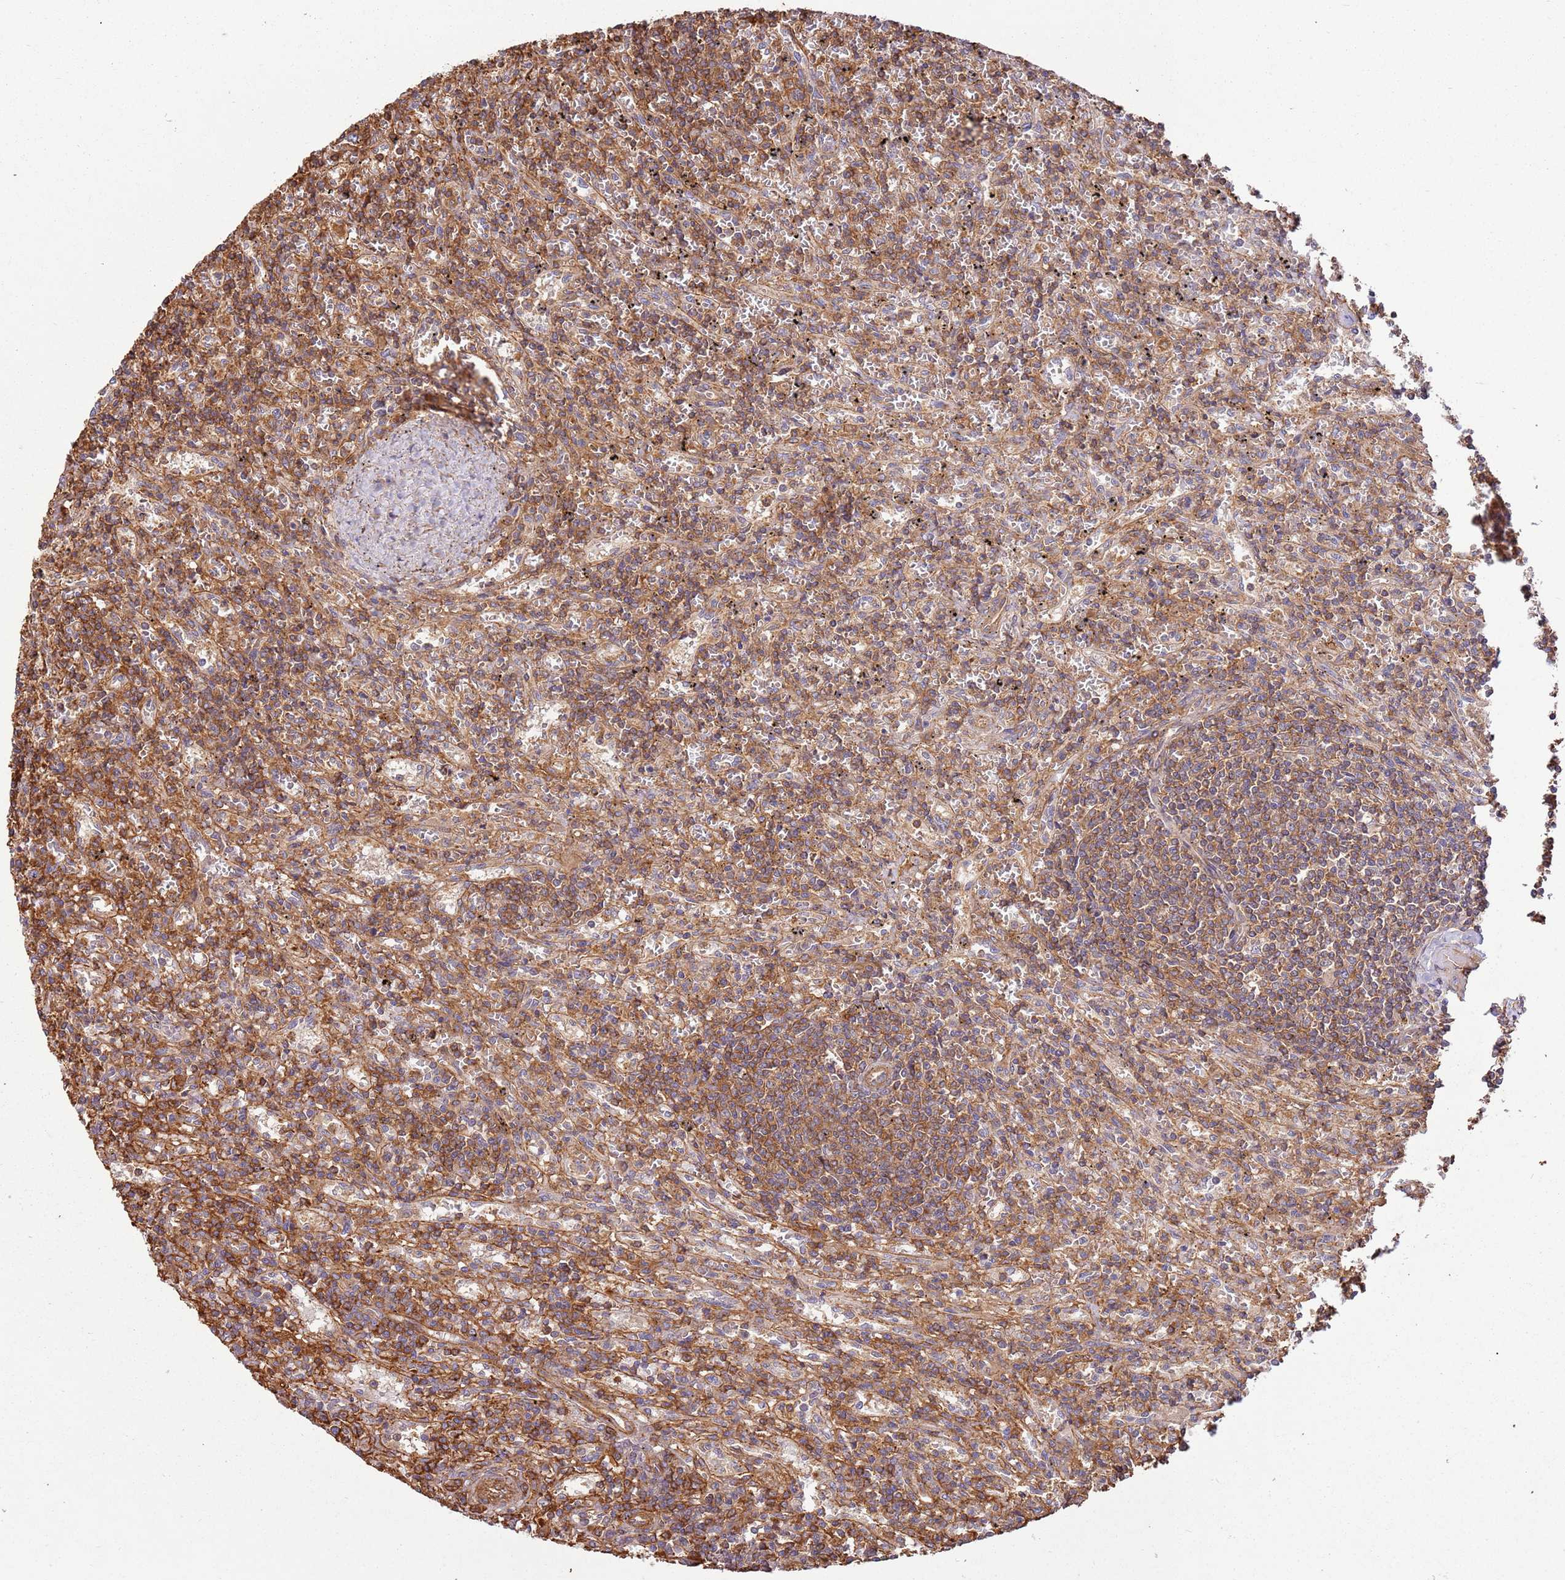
{"staining": {"intensity": "moderate", "quantity": ">75%", "location": "cytoplasmic/membranous"}, "tissue": "lymphoma", "cell_type": "Tumor cells", "image_type": "cancer", "snomed": [{"axis": "morphology", "description": "Malignant lymphoma, non-Hodgkin's type, Low grade"}, {"axis": "topography", "description": "Spleen"}], "caption": "Moderate cytoplasmic/membranous protein expression is present in about >75% of tumor cells in lymphoma.", "gene": "ACVR2A", "patient": {"sex": "male", "age": 76}}